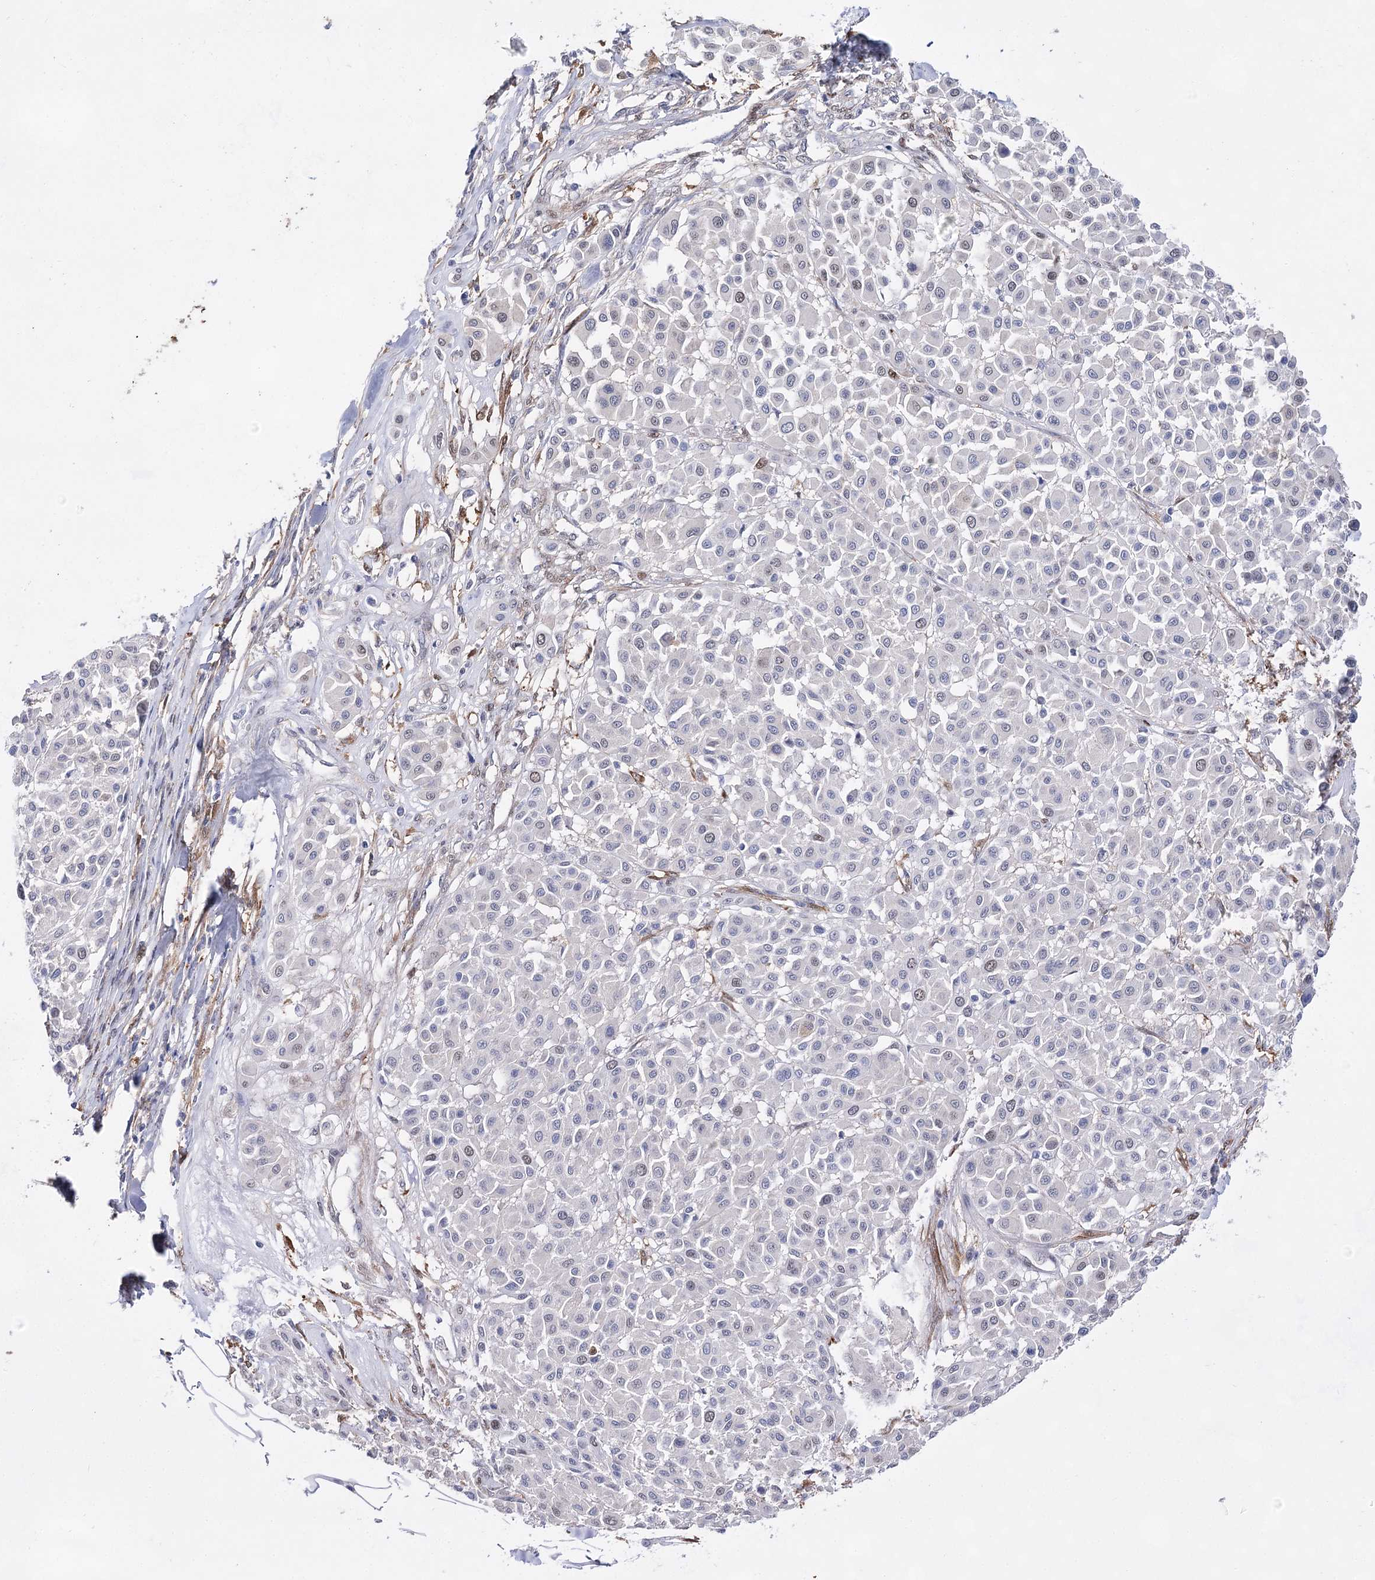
{"staining": {"intensity": "negative", "quantity": "none", "location": "none"}, "tissue": "melanoma", "cell_type": "Tumor cells", "image_type": "cancer", "snomed": [{"axis": "morphology", "description": "Malignant melanoma, Metastatic site"}, {"axis": "topography", "description": "Soft tissue"}], "caption": "Histopathology image shows no protein positivity in tumor cells of melanoma tissue.", "gene": "UGDH", "patient": {"sex": "male", "age": 41}}